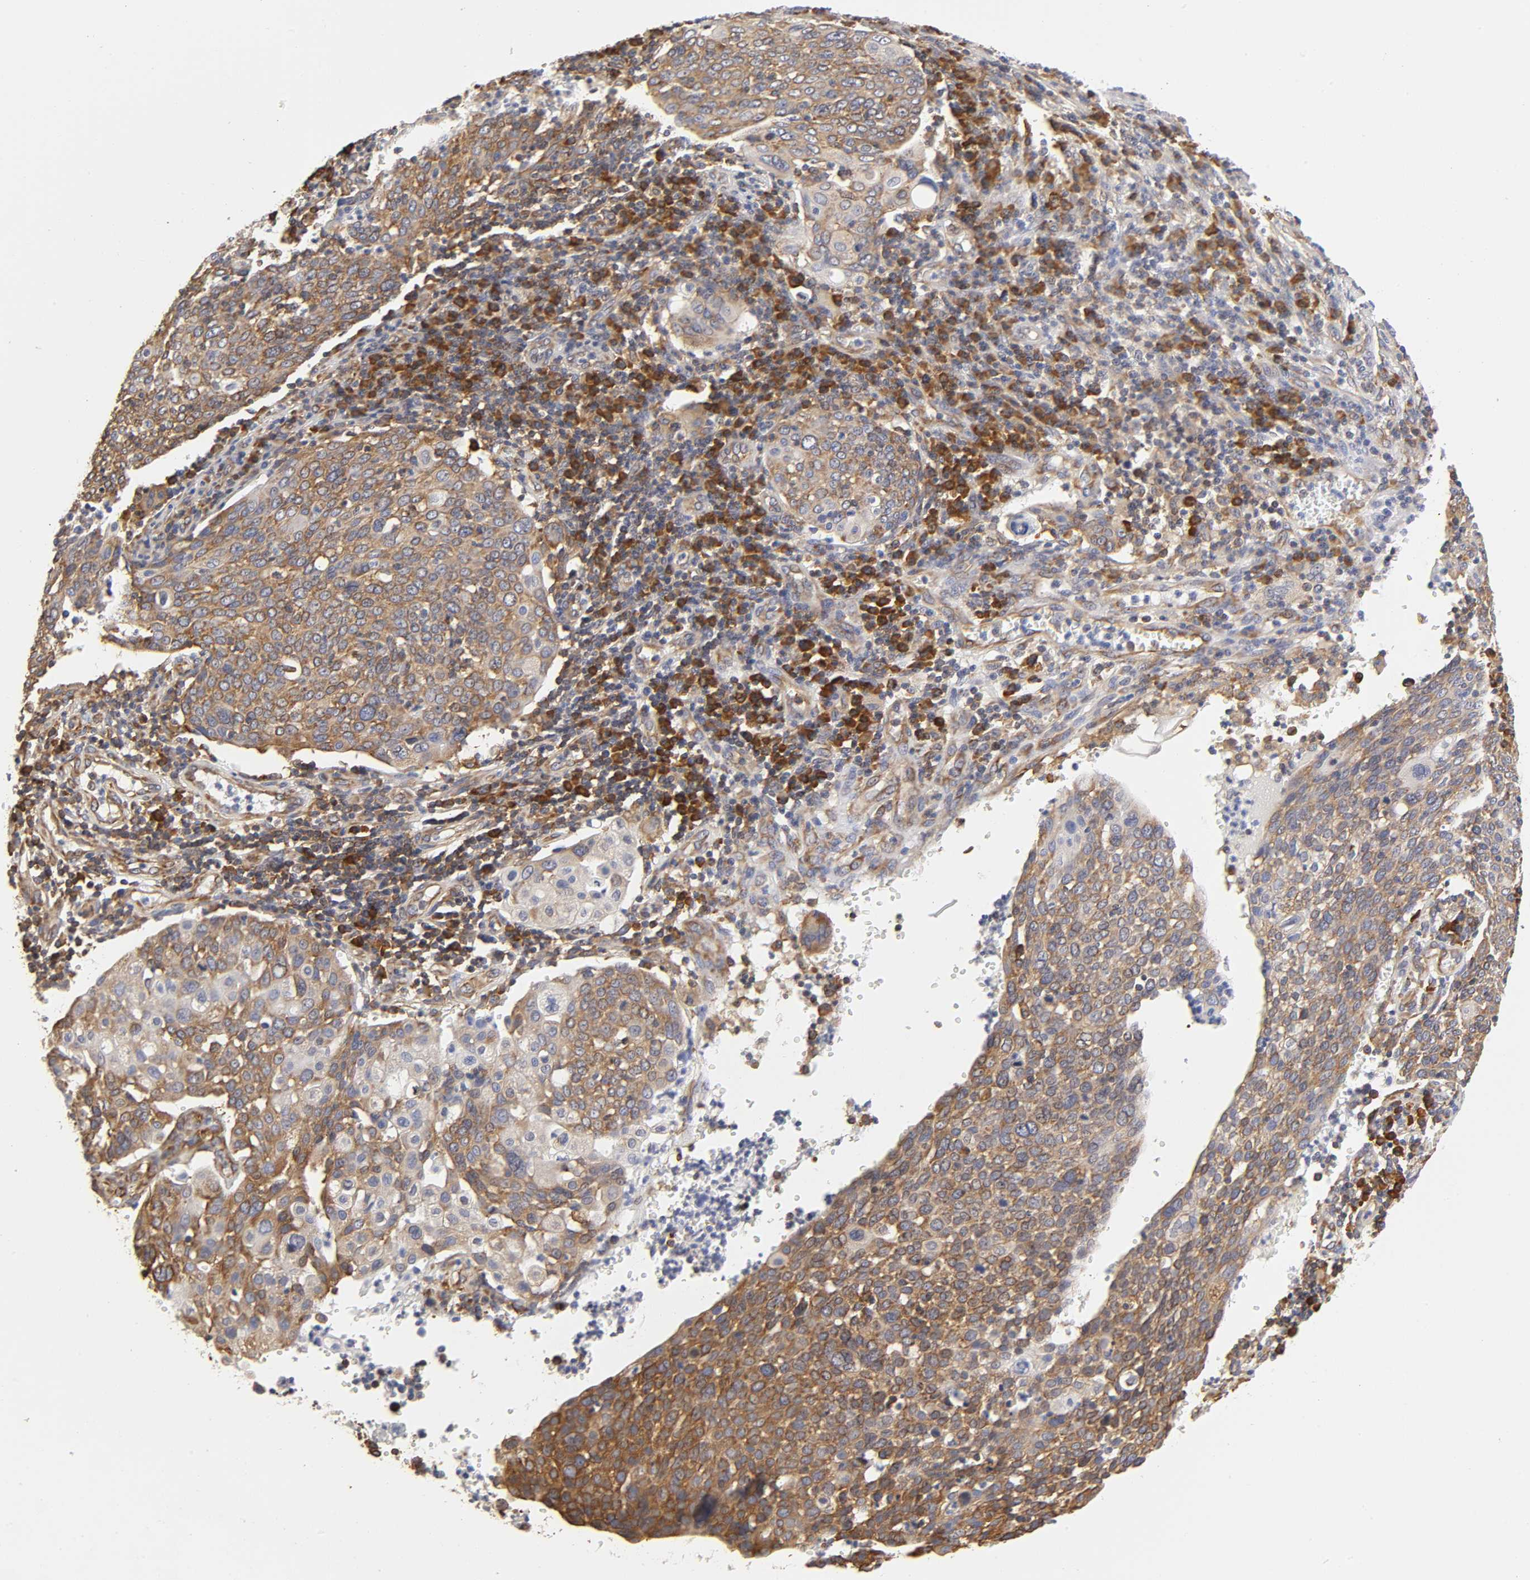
{"staining": {"intensity": "moderate", "quantity": ">75%", "location": "cytoplasmic/membranous"}, "tissue": "cervical cancer", "cell_type": "Tumor cells", "image_type": "cancer", "snomed": [{"axis": "morphology", "description": "Squamous cell carcinoma, NOS"}, {"axis": "topography", "description": "Cervix"}], "caption": "Immunohistochemical staining of cervical squamous cell carcinoma shows medium levels of moderate cytoplasmic/membranous protein positivity in approximately >75% of tumor cells.", "gene": "RPL14", "patient": {"sex": "female", "age": 40}}